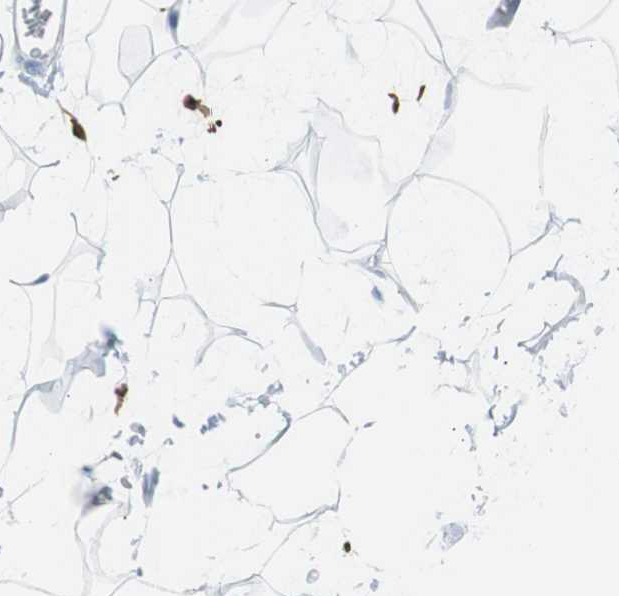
{"staining": {"intensity": "moderate", "quantity": "25%-75%", "location": "cytoplasmic/membranous,nuclear"}, "tissue": "adipose tissue", "cell_type": "Adipocytes", "image_type": "normal", "snomed": [{"axis": "morphology", "description": "Normal tissue, NOS"}, {"axis": "topography", "description": "Soft tissue"}], "caption": "Protein expression analysis of unremarkable human adipose tissue reveals moderate cytoplasmic/membranous,nuclear positivity in about 25%-75% of adipocytes.", "gene": "SYK", "patient": {"sex": "male", "age": 72}}